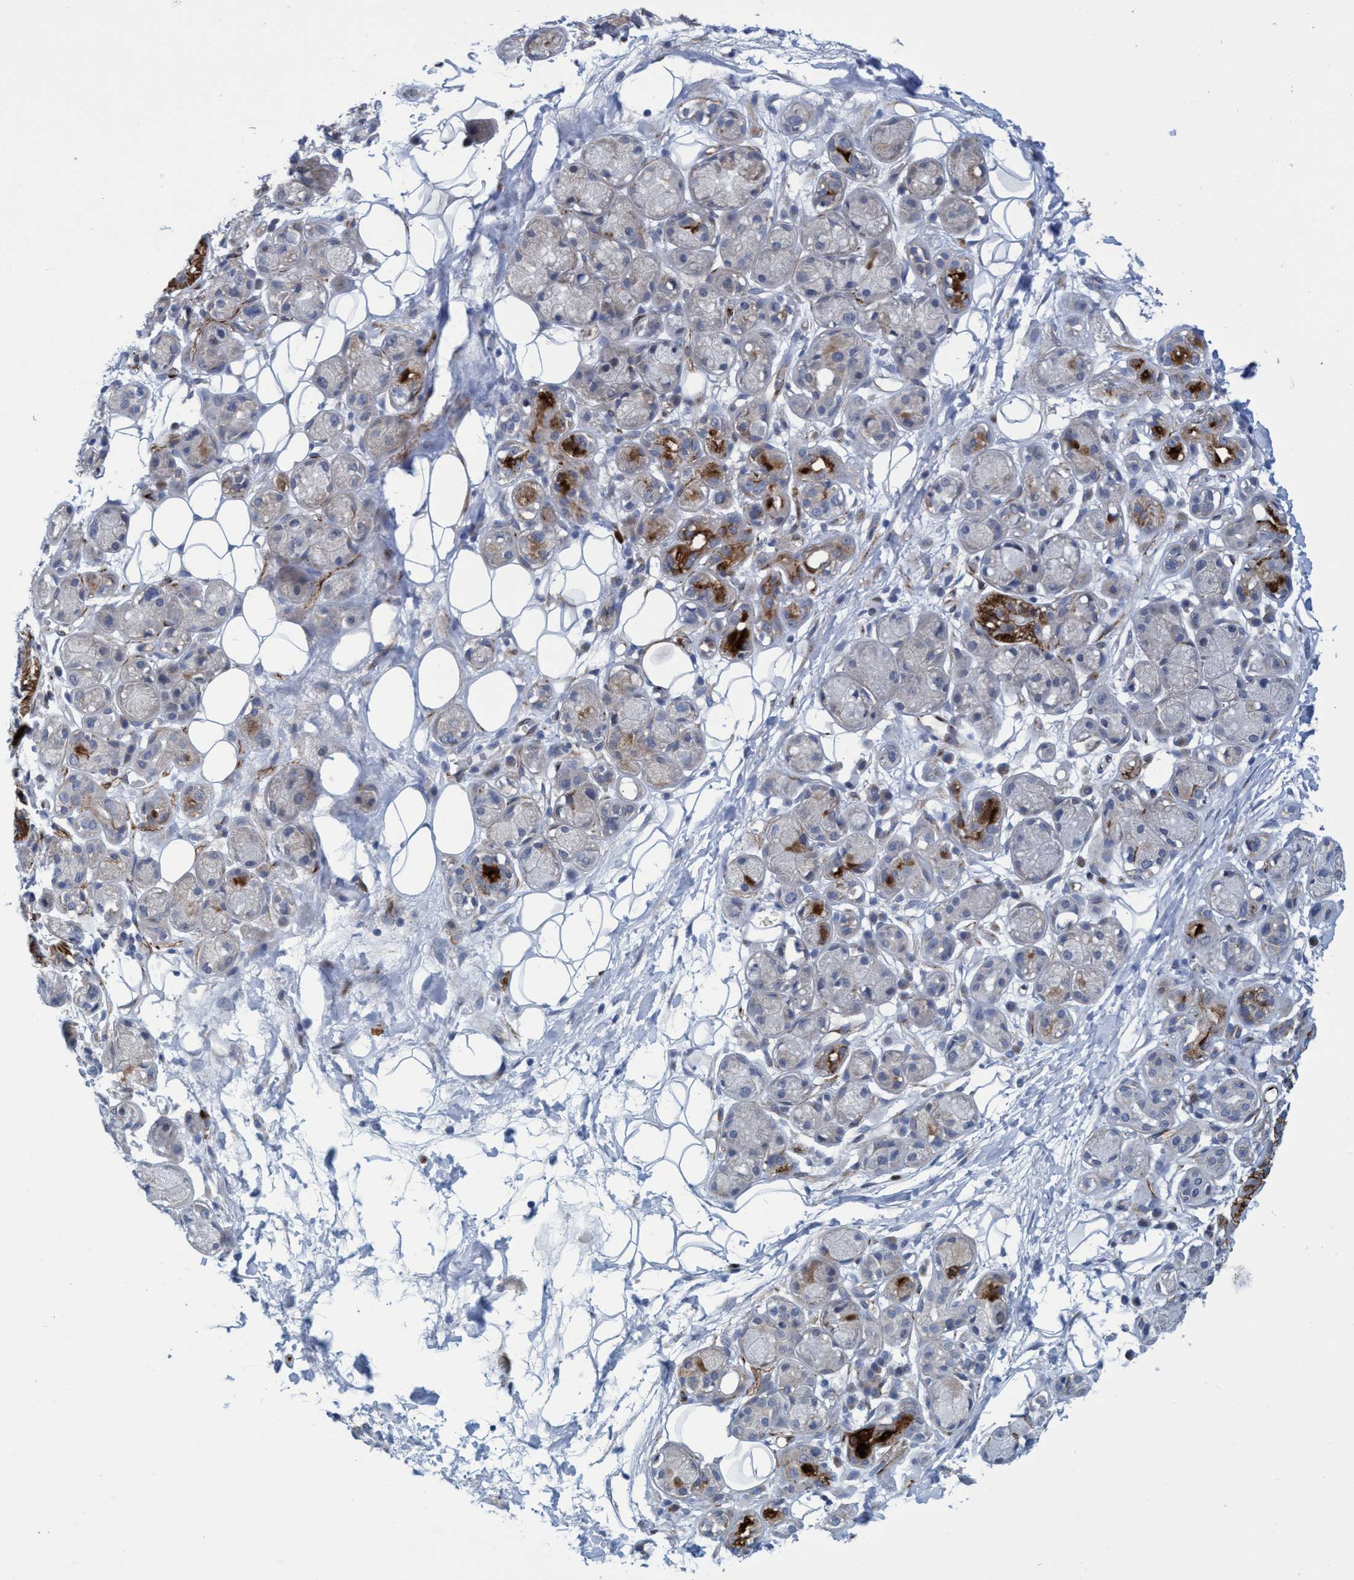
{"staining": {"intensity": "negative", "quantity": "none", "location": "none"}, "tissue": "adipose tissue", "cell_type": "Adipocytes", "image_type": "normal", "snomed": [{"axis": "morphology", "description": "Normal tissue, NOS"}, {"axis": "morphology", "description": "Inflammation, NOS"}, {"axis": "topography", "description": "Salivary gland"}, {"axis": "topography", "description": "Peripheral nerve tissue"}], "caption": "Photomicrograph shows no protein expression in adipocytes of unremarkable adipose tissue. (DAB immunohistochemistry (IHC), high magnification).", "gene": "SLC43A2", "patient": {"sex": "female", "age": 75}}